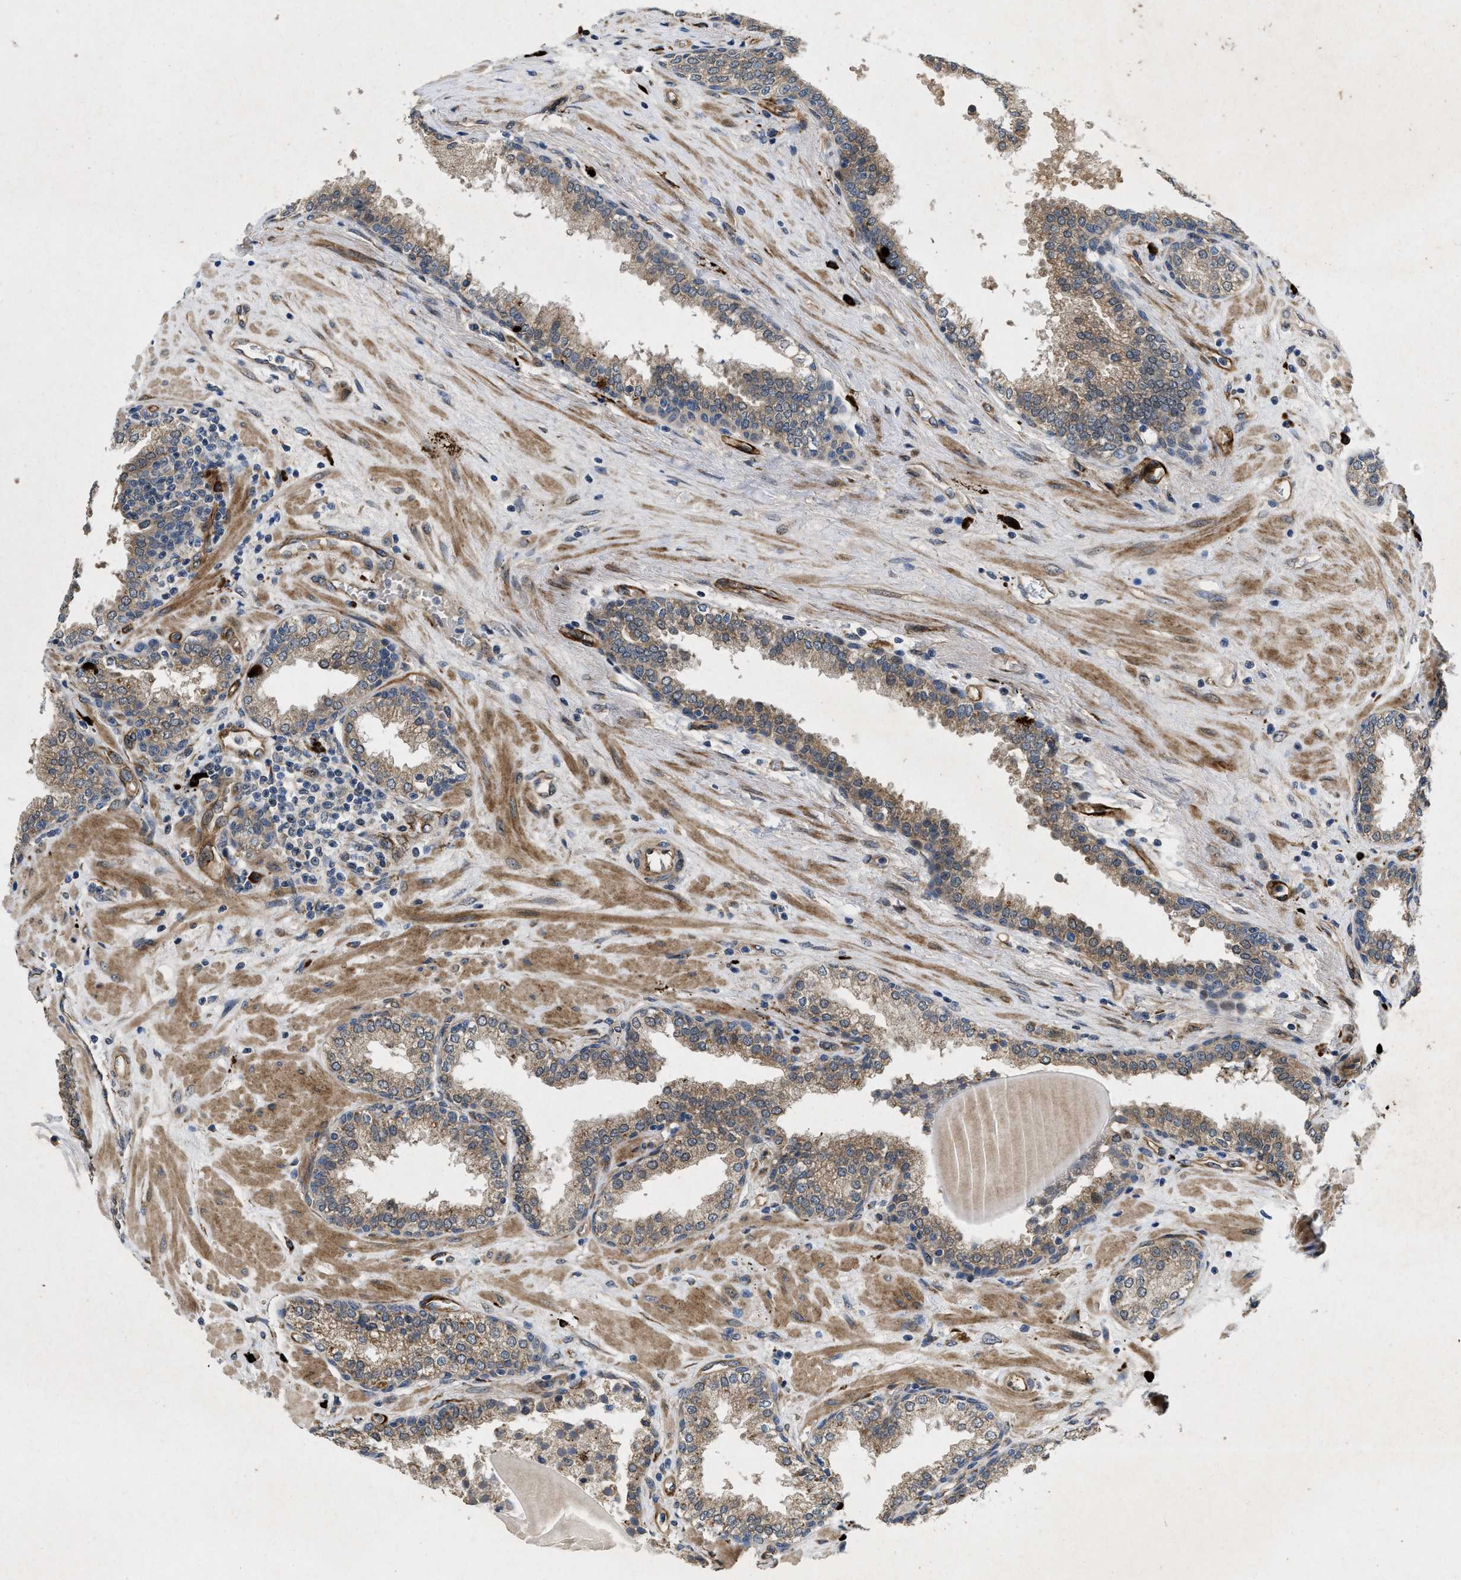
{"staining": {"intensity": "weak", "quantity": "25%-75%", "location": "cytoplasmic/membranous"}, "tissue": "prostate", "cell_type": "Glandular cells", "image_type": "normal", "snomed": [{"axis": "morphology", "description": "Normal tissue, NOS"}, {"axis": "topography", "description": "Prostate"}], "caption": "Immunohistochemistry photomicrograph of normal prostate: prostate stained using immunohistochemistry exhibits low levels of weak protein expression localized specifically in the cytoplasmic/membranous of glandular cells, appearing as a cytoplasmic/membranous brown color.", "gene": "HSPA12B", "patient": {"sex": "male", "age": 51}}